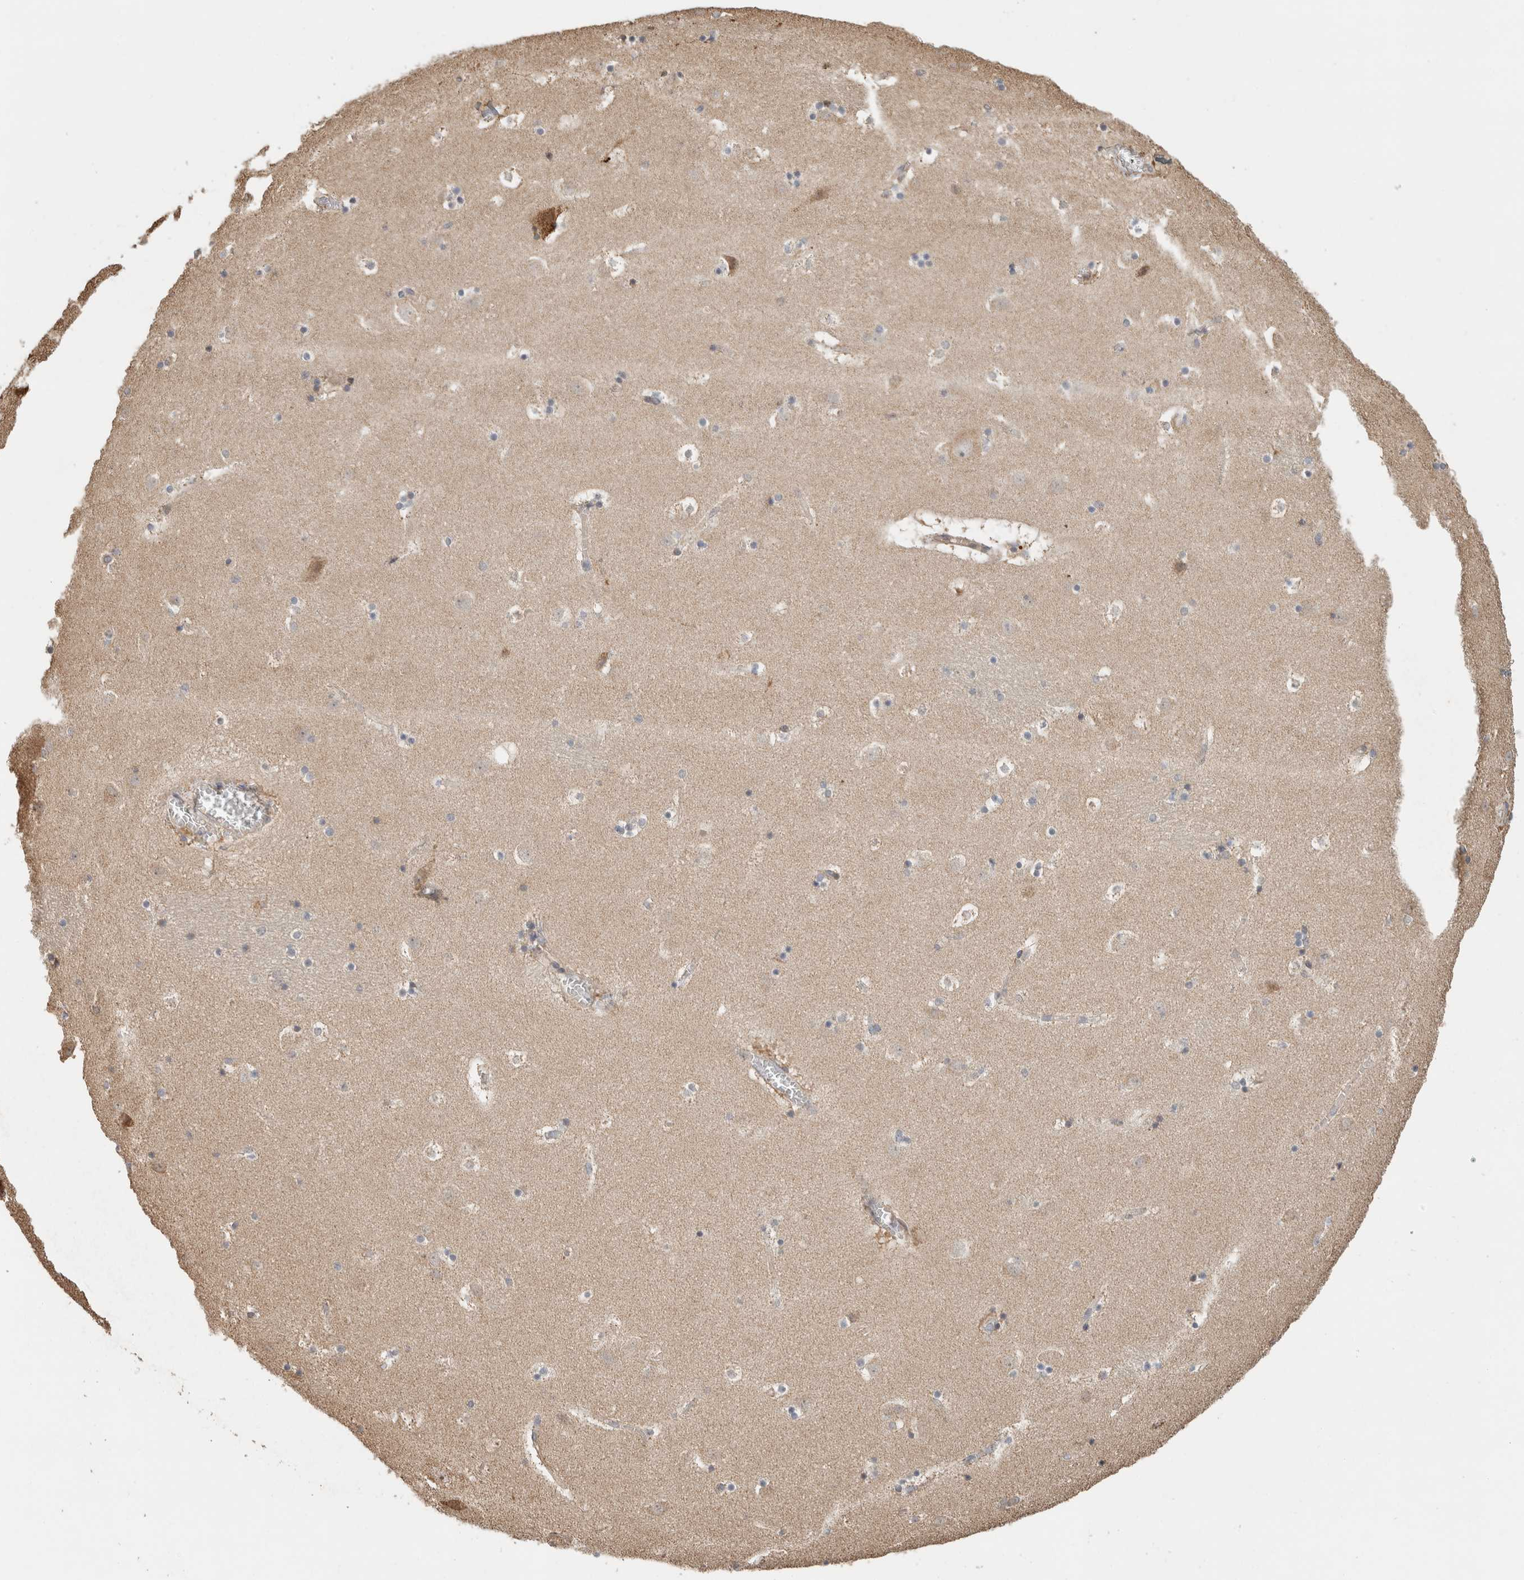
{"staining": {"intensity": "weak", "quantity": "<25%", "location": "cytoplasmic/membranous"}, "tissue": "caudate", "cell_type": "Glial cells", "image_type": "normal", "snomed": [{"axis": "morphology", "description": "Normal tissue, NOS"}, {"axis": "topography", "description": "Lateral ventricle wall"}], "caption": "This is a image of IHC staining of normal caudate, which shows no staining in glial cells. (Brightfield microscopy of DAB (3,3'-diaminobenzidine) immunohistochemistry at high magnification).", "gene": "GINS4", "patient": {"sex": "male", "age": 45}}